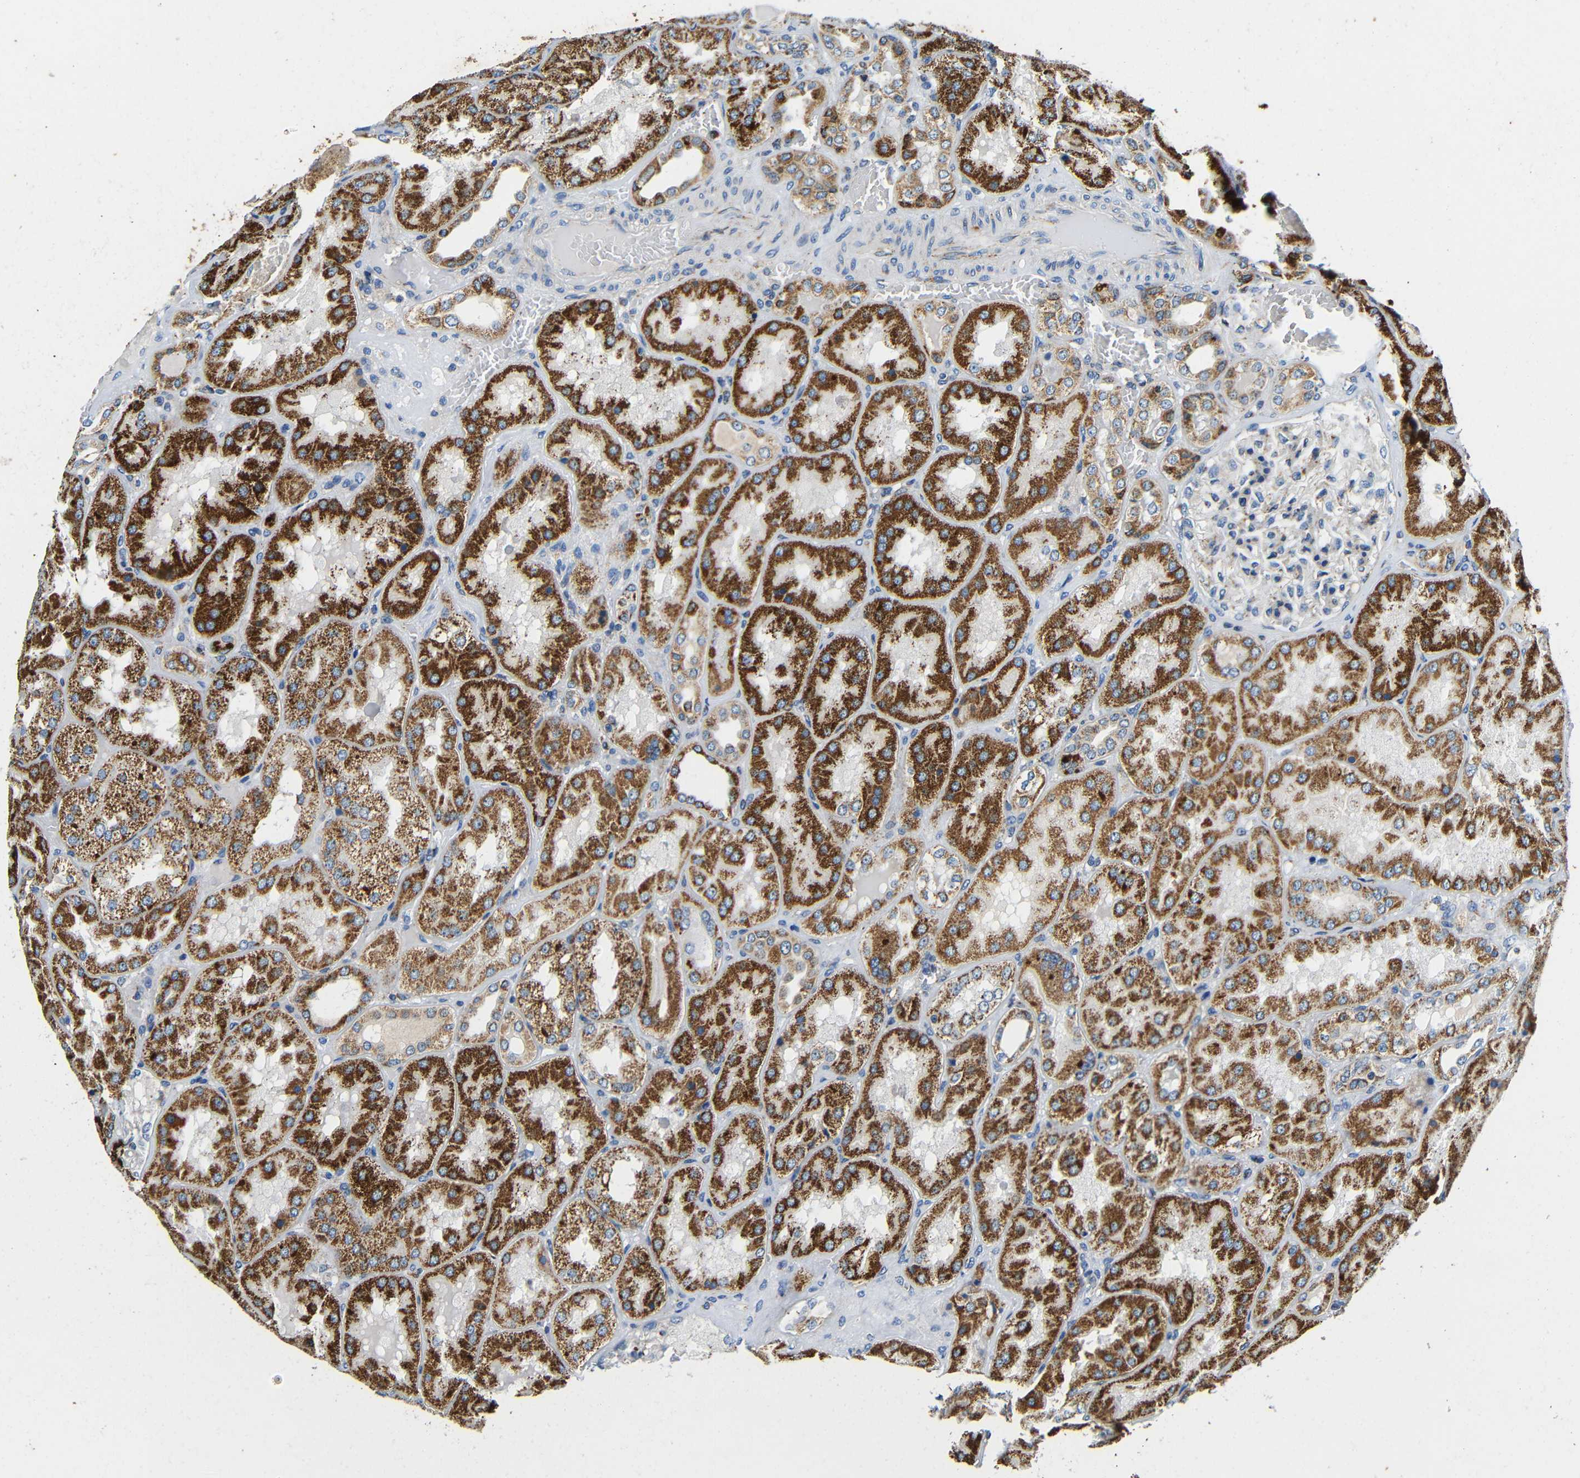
{"staining": {"intensity": "weak", "quantity": "<25%", "location": "cytoplasmic/membranous"}, "tissue": "kidney", "cell_type": "Cells in glomeruli", "image_type": "normal", "snomed": [{"axis": "morphology", "description": "Normal tissue, NOS"}, {"axis": "topography", "description": "Kidney"}], "caption": "High power microscopy image of an immunohistochemistry photomicrograph of unremarkable kidney, revealing no significant positivity in cells in glomeruli.", "gene": "GALNT18", "patient": {"sex": "female", "age": 56}}